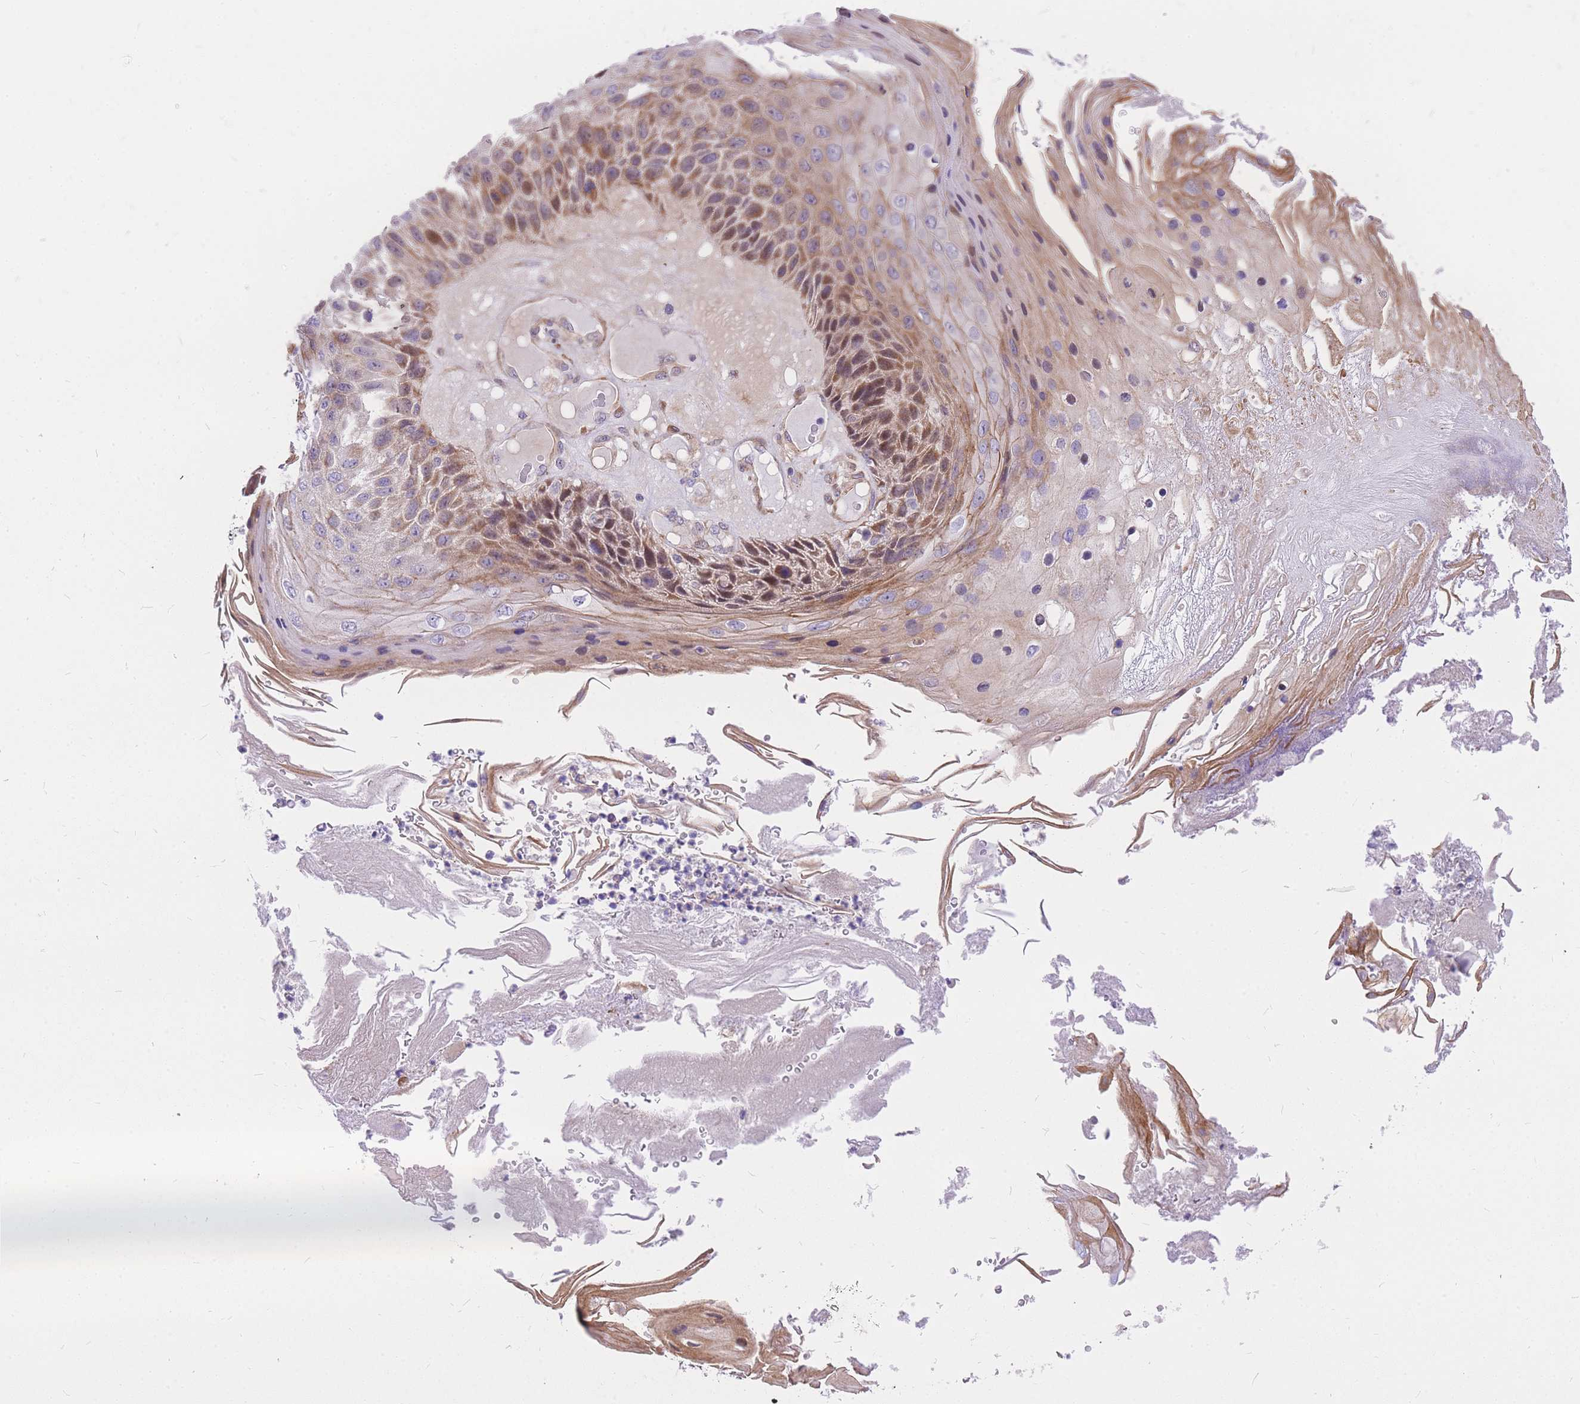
{"staining": {"intensity": "moderate", "quantity": "<25%", "location": "cytoplasmic/membranous,nuclear"}, "tissue": "skin cancer", "cell_type": "Tumor cells", "image_type": "cancer", "snomed": [{"axis": "morphology", "description": "Squamous cell carcinoma, NOS"}, {"axis": "topography", "description": "Skin"}], "caption": "Immunohistochemistry (IHC) of human skin squamous cell carcinoma shows low levels of moderate cytoplasmic/membranous and nuclear positivity in approximately <25% of tumor cells. (Stains: DAB (3,3'-diaminobenzidine) in brown, nuclei in blue, Microscopy: brightfield microscopy at high magnification).", "gene": "S100PBP", "patient": {"sex": "female", "age": 88}}